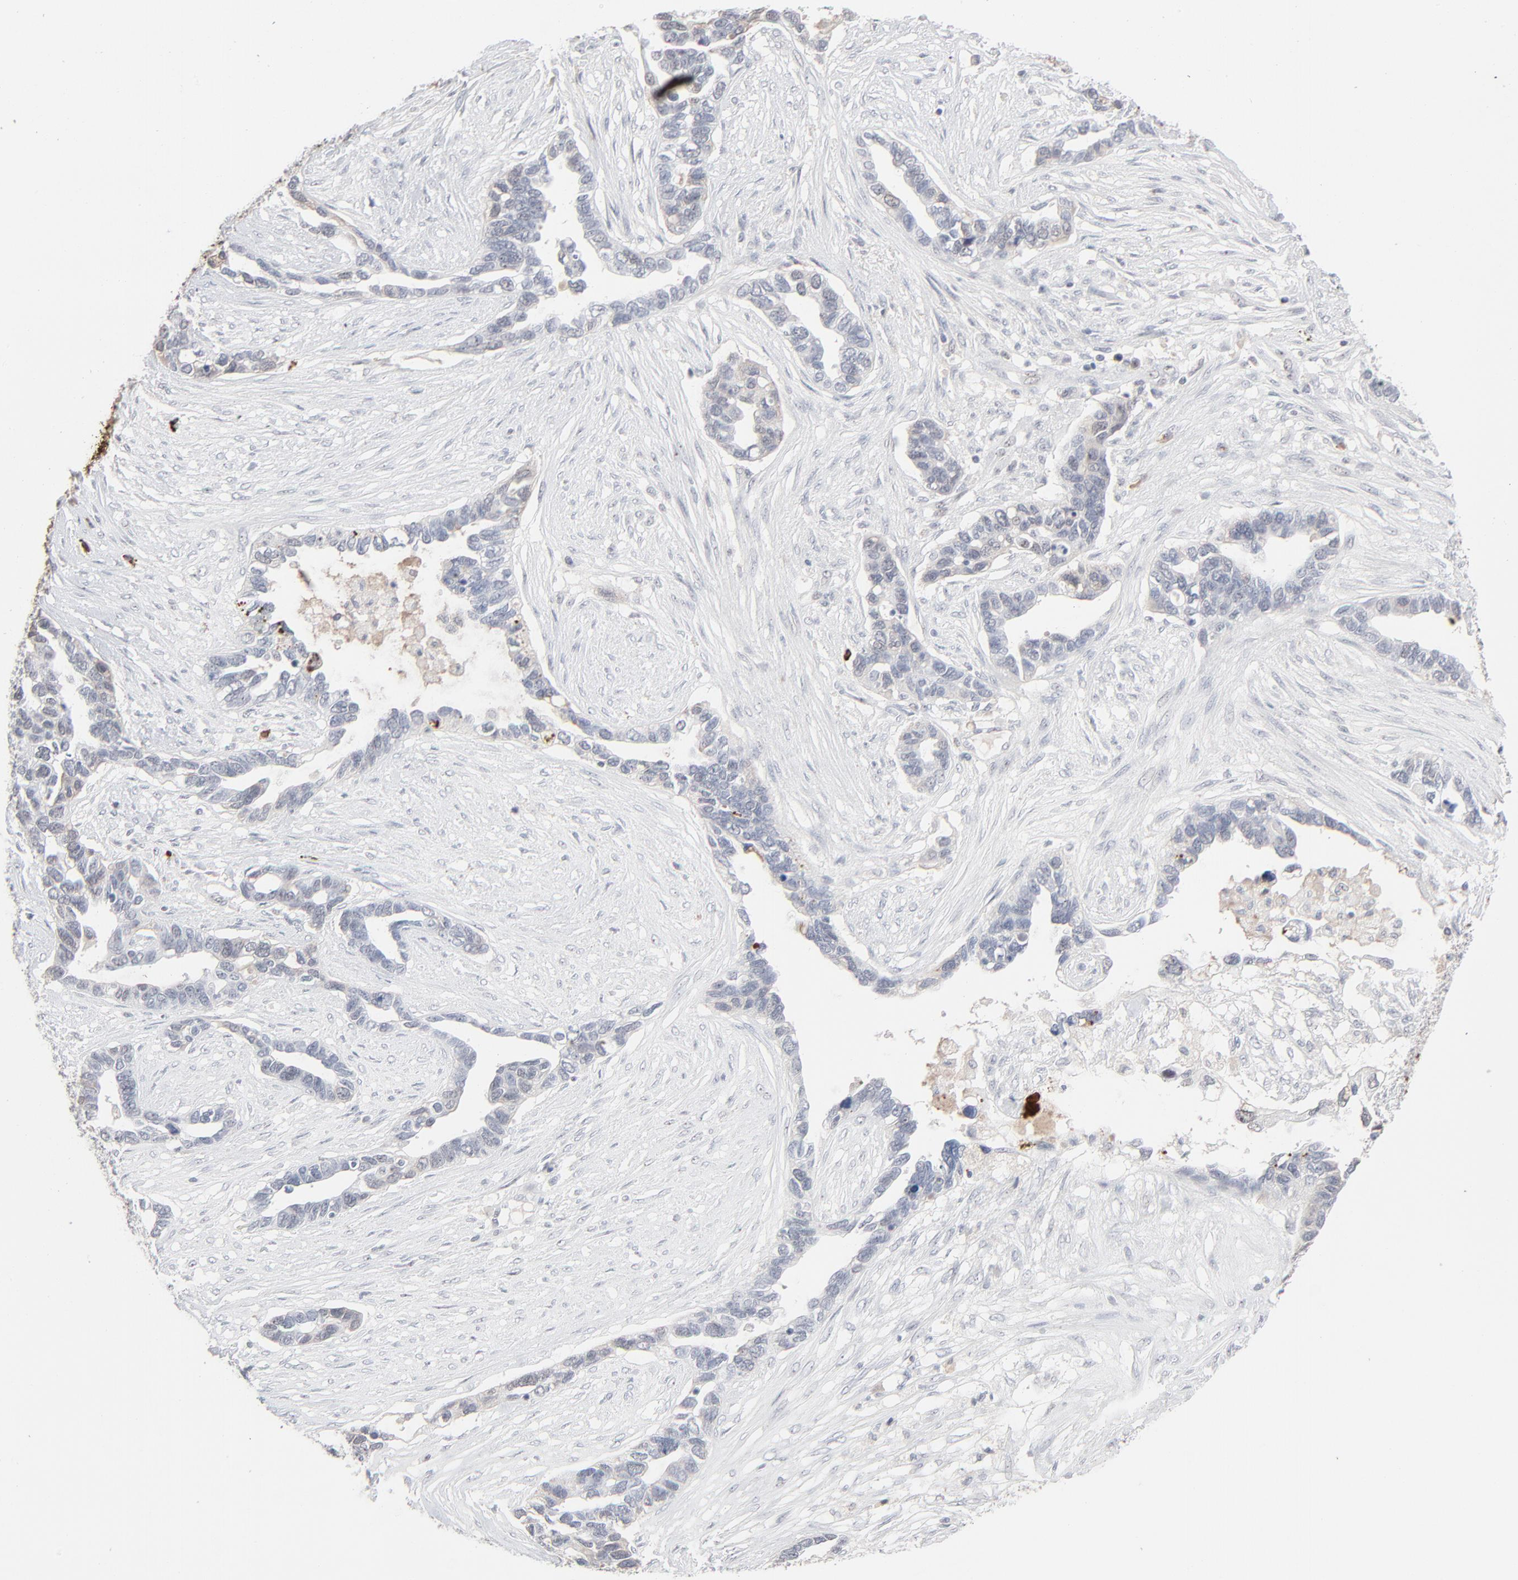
{"staining": {"intensity": "negative", "quantity": "none", "location": "none"}, "tissue": "ovarian cancer", "cell_type": "Tumor cells", "image_type": "cancer", "snomed": [{"axis": "morphology", "description": "Cystadenocarcinoma, serous, NOS"}, {"axis": "topography", "description": "Ovary"}], "caption": "This is an immunohistochemistry (IHC) image of human serous cystadenocarcinoma (ovarian). There is no positivity in tumor cells.", "gene": "MPHOSPH6", "patient": {"sex": "female", "age": 54}}